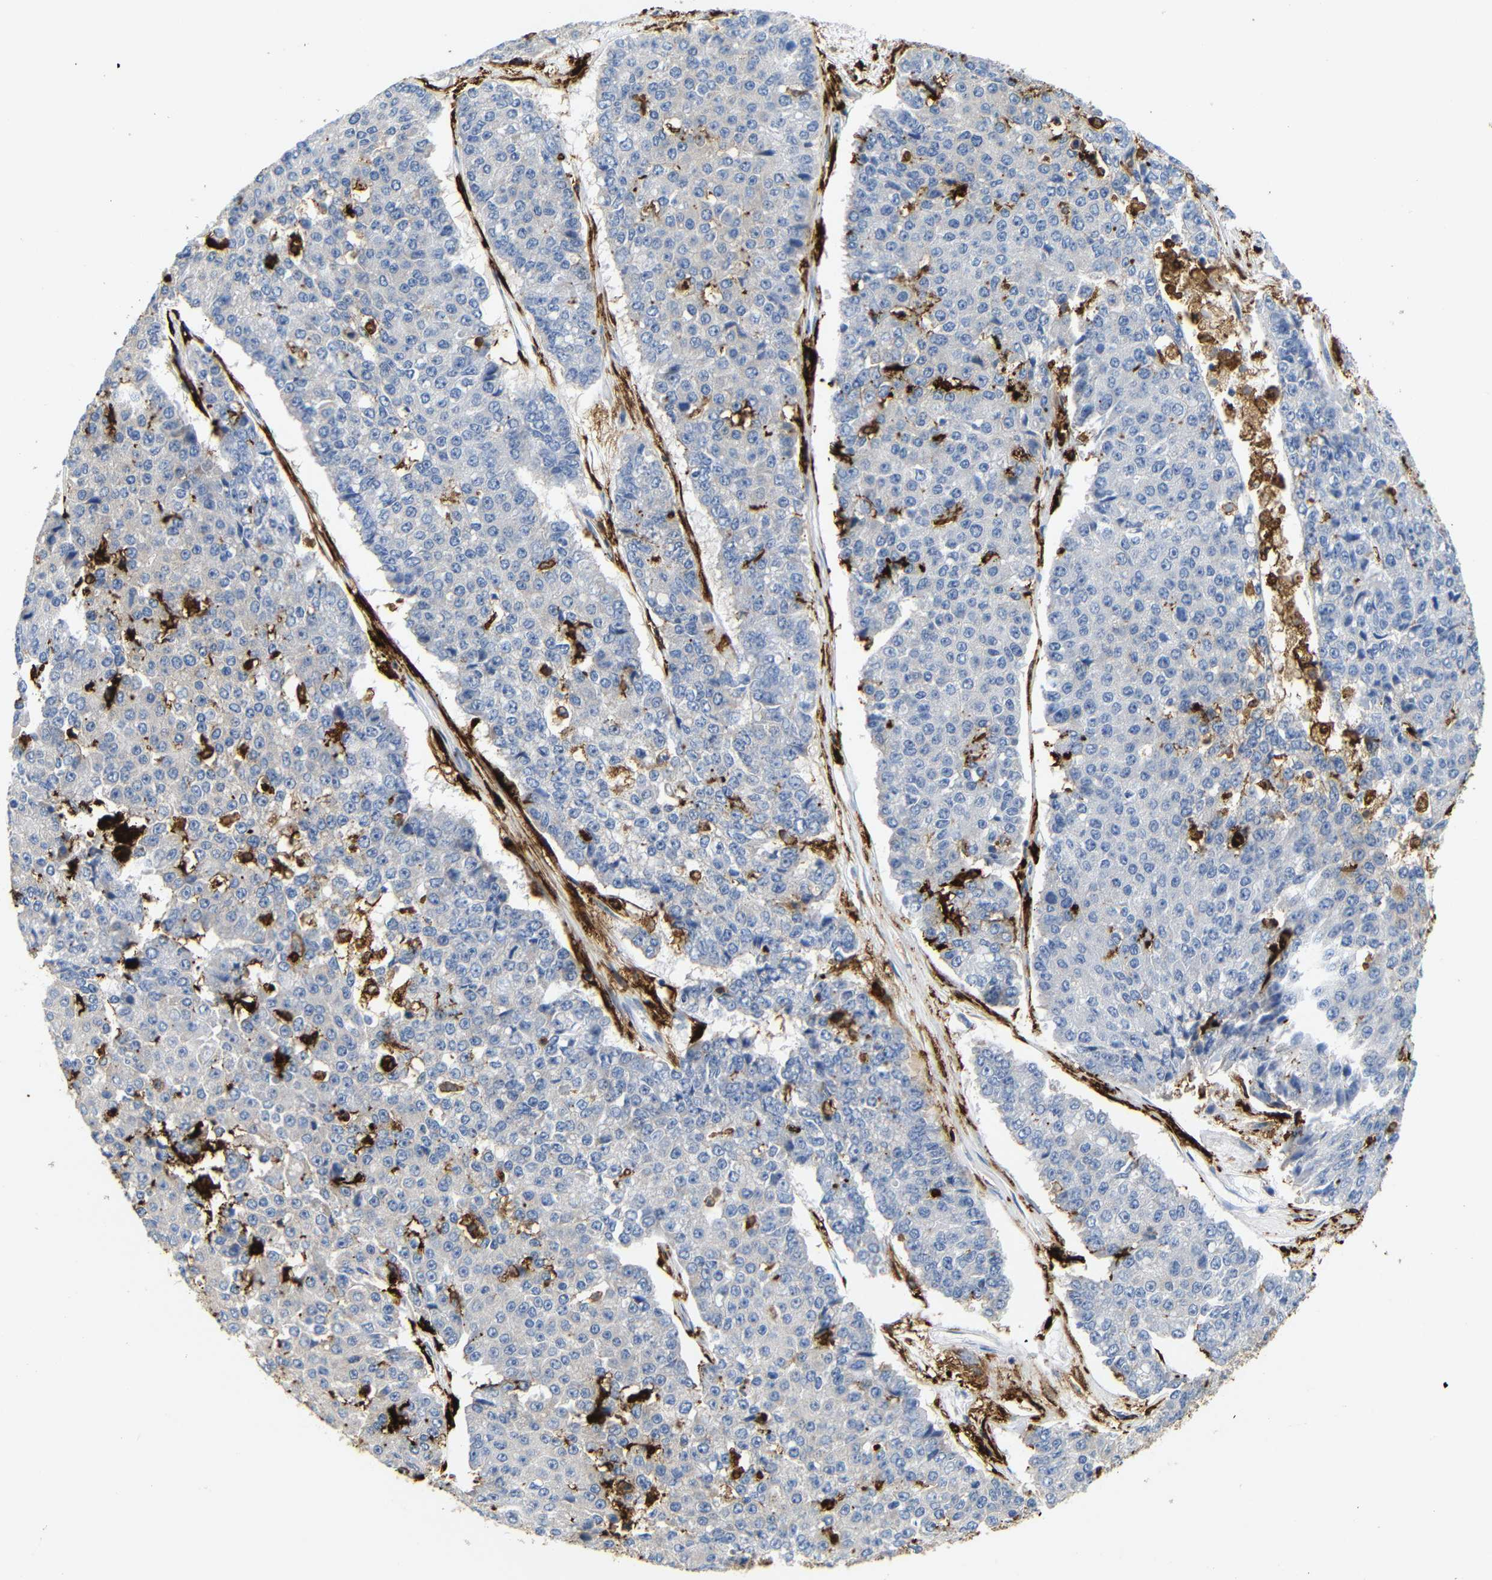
{"staining": {"intensity": "negative", "quantity": "none", "location": "none"}, "tissue": "pancreatic cancer", "cell_type": "Tumor cells", "image_type": "cancer", "snomed": [{"axis": "morphology", "description": "Adenocarcinoma, NOS"}, {"axis": "topography", "description": "Pancreas"}], "caption": "Immunohistochemical staining of pancreatic adenocarcinoma reveals no significant positivity in tumor cells.", "gene": "HLA-DQB1", "patient": {"sex": "male", "age": 50}}